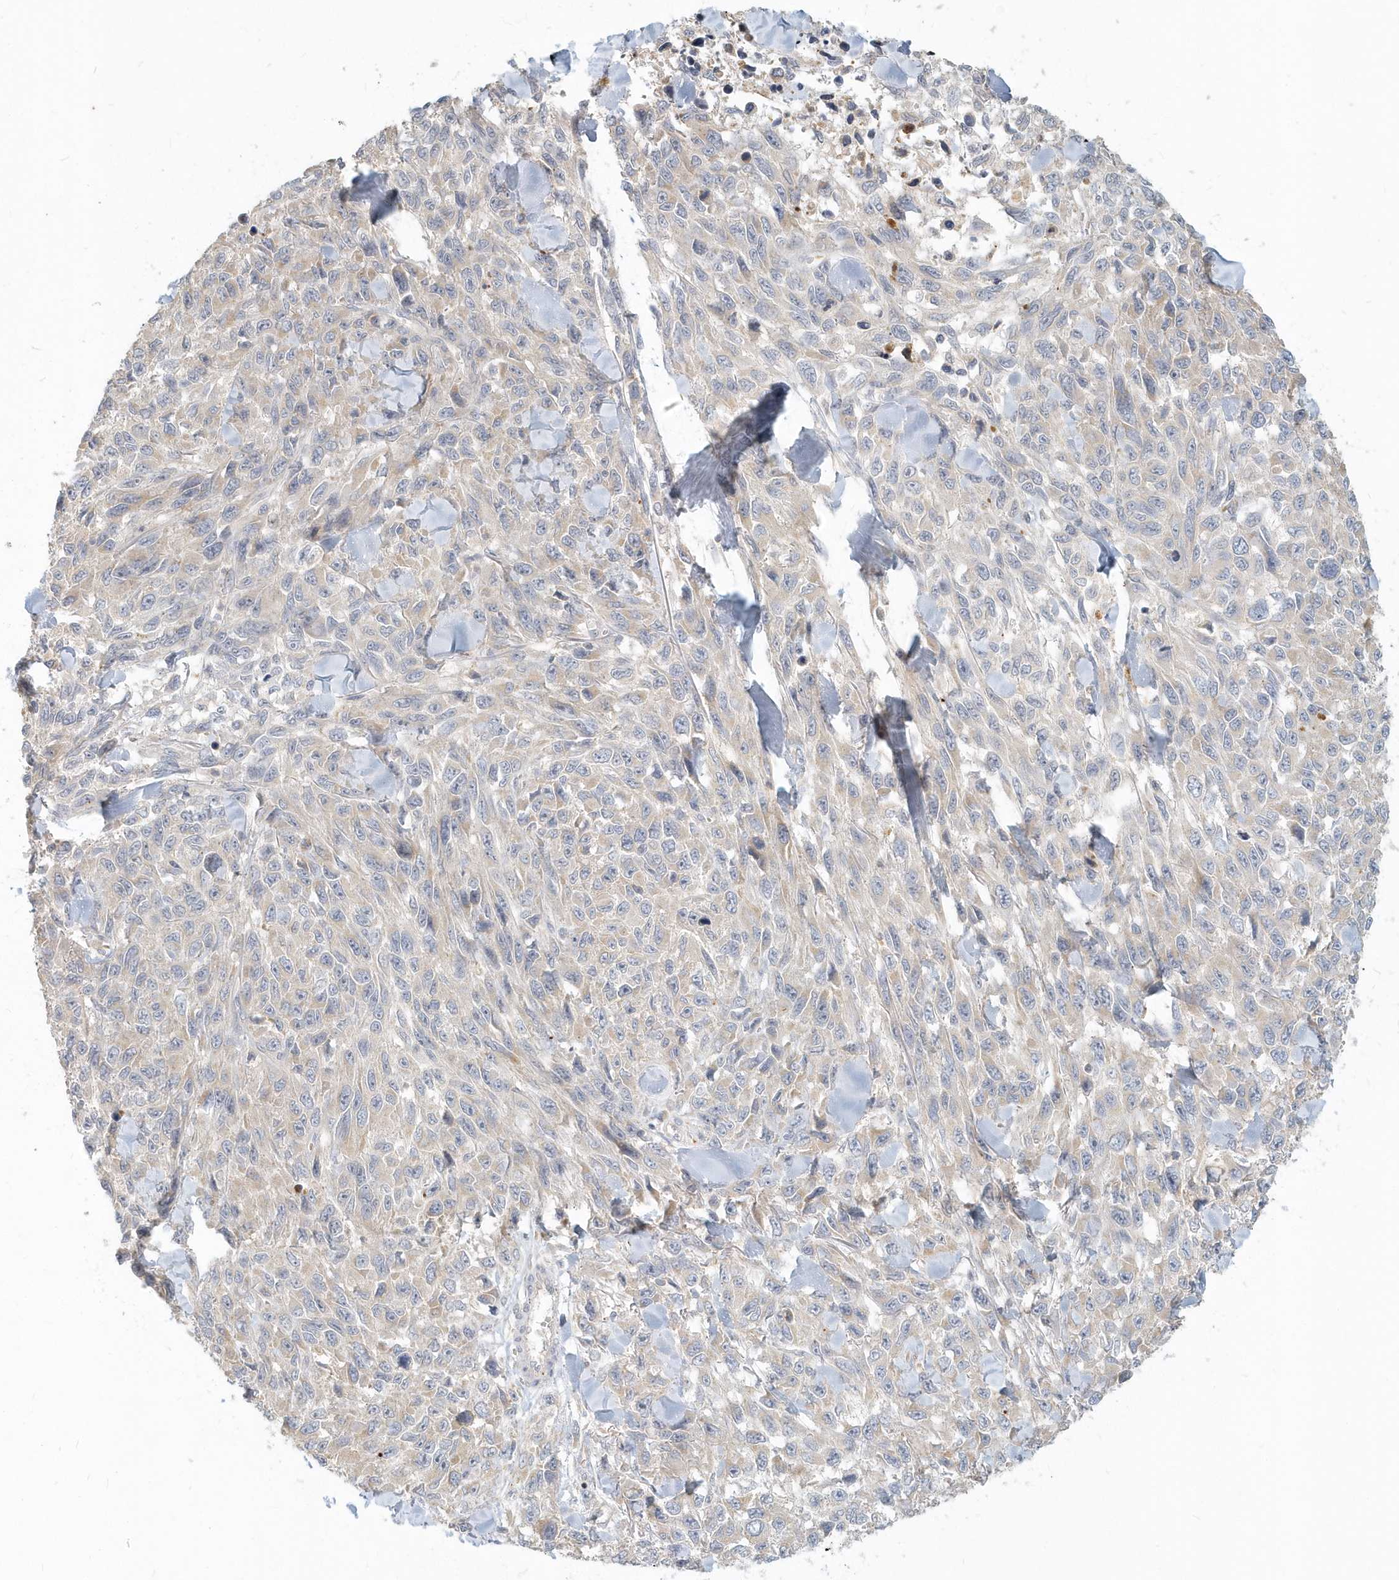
{"staining": {"intensity": "negative", "quantity": "none", "location": "none"}, "tissue": "melanoma", "cell_type": "Tumor cells", "image_type": "cancer", "snomed": [{"axis": "morphology", "description": "Malignant melanoma, NOS"}, {"axis": "topography", "description": "Skin"}], "caption": "Histopathology image shows no protein positivity in tumor cells of malignant melanoma tissue.", "gene": "NAPB", "patient": {"sex": "female", "age": 96}}